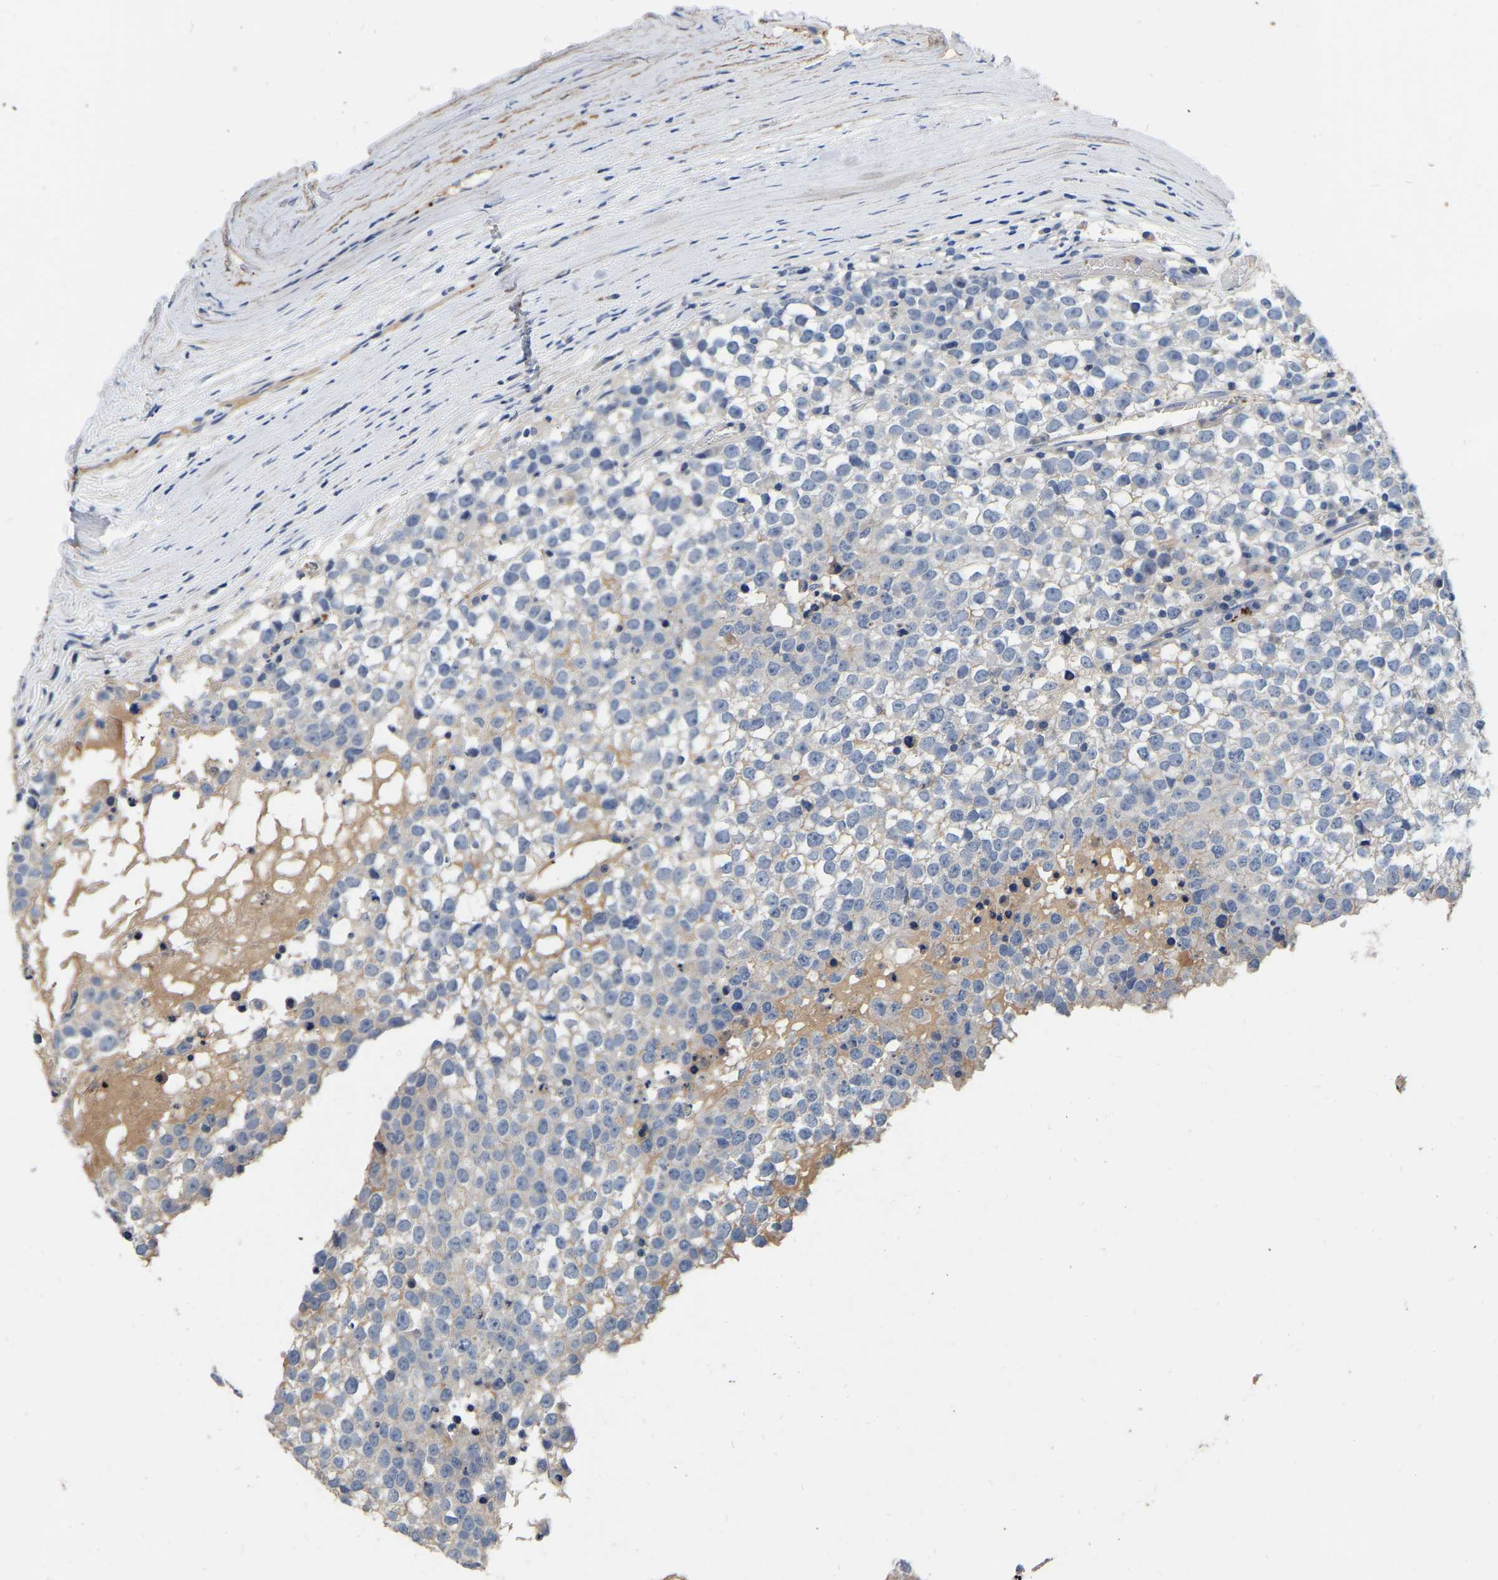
{"staining": {"intensity": "negative", "quantity": "none", "location": "none"}, "tissue": "testis cancer", "cell_type": "Tumor cells", "image_type": "cancer", "snomed": [{"axis": "morphology", "description": "Seminoma, NOS"}, {"axis": "topography", "description": "Testis"}], "caption": "This is an immunohistochemistry (IHC) image of testis seminoma. There is no positivity in tumor cells.", "gene": "RAB27B", "patient": {"sex": "male", "age": 65}}